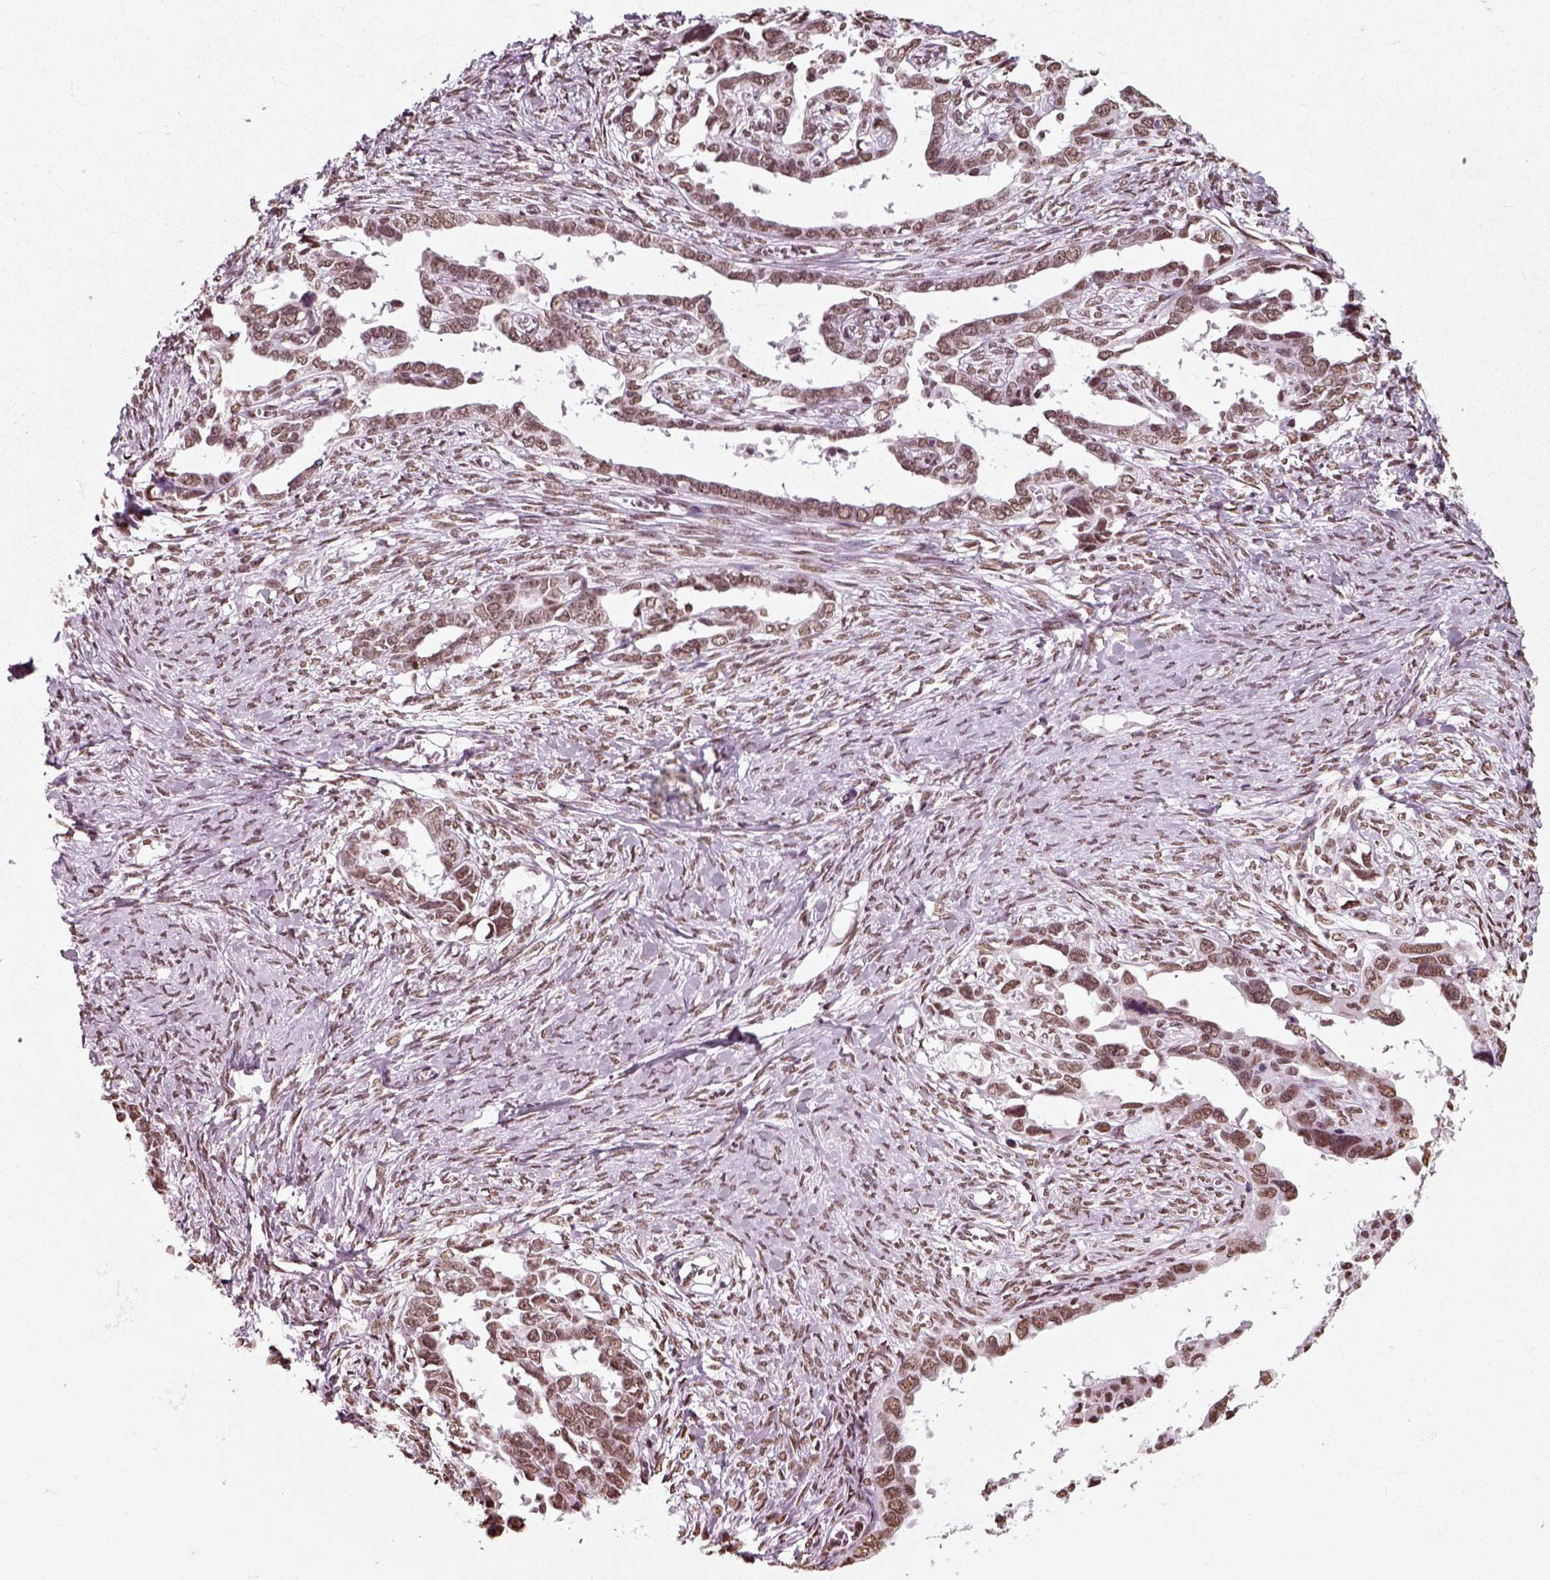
{"staining": {"intensity": "weak", "quantity": ">75%", "location": "nuclear"}, "tissue": "ovarian cancer", "cell_type": "Tumor cells", "image_type": "cancer", "snomed": [{"axis": "morphology", "description": "Cystadenocarcinoma, serous, NOS"}, {"axis": "topography", "description": "Ovary"}], "caption": "Ovarian cancer stained with immunohistochemistry (IHC) reveals weak nuclear staining in approximately >75% of tumor cells. (Brightfield microscopy of DAB IHC at high magnification).", "gene": "POLR1H", "patient": {"sex": "female", "age": 69}}